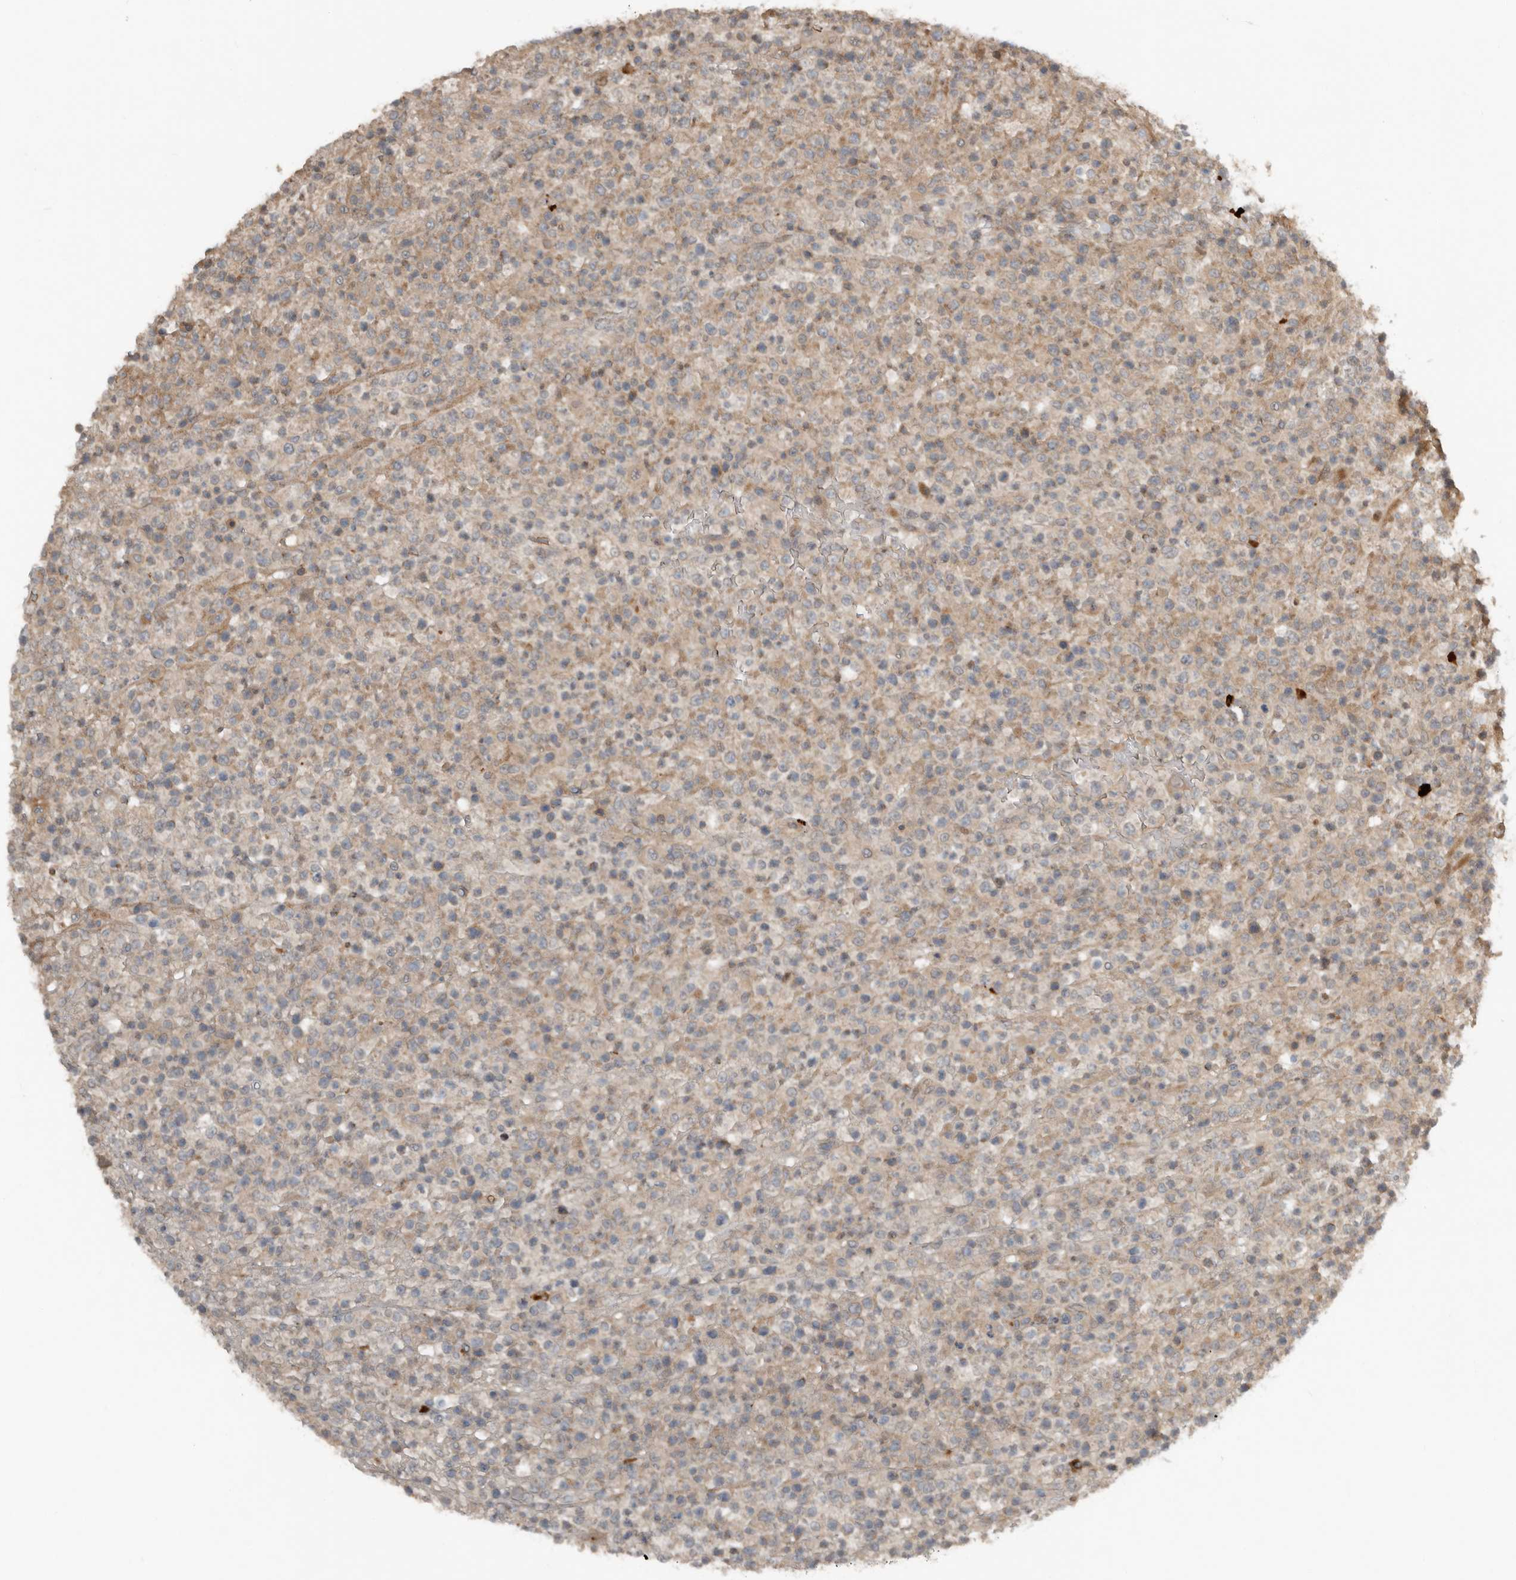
{"staining": {"intensity": "weak", "quantity": "<25%", "location": "cytoplasmic/membranous"}, "tissue": "lymphoma", "cell_type": "Tumor cells", "image_type": "cancer", "snomed": [{"axis": "morphology", "description": "Malignant lymphoma, non-Hodgkin's type, High grade"}, {"axis": "topography", "description": "Colon"}], "caption": "High power microscopy histopathology image of an immunohistochemistry (IHC) photomicrograph of lymphoma, revealing no significant staining in tumor cells.", "gene": "TEAD3", "patient": {"sex": "female", "age": 53}}